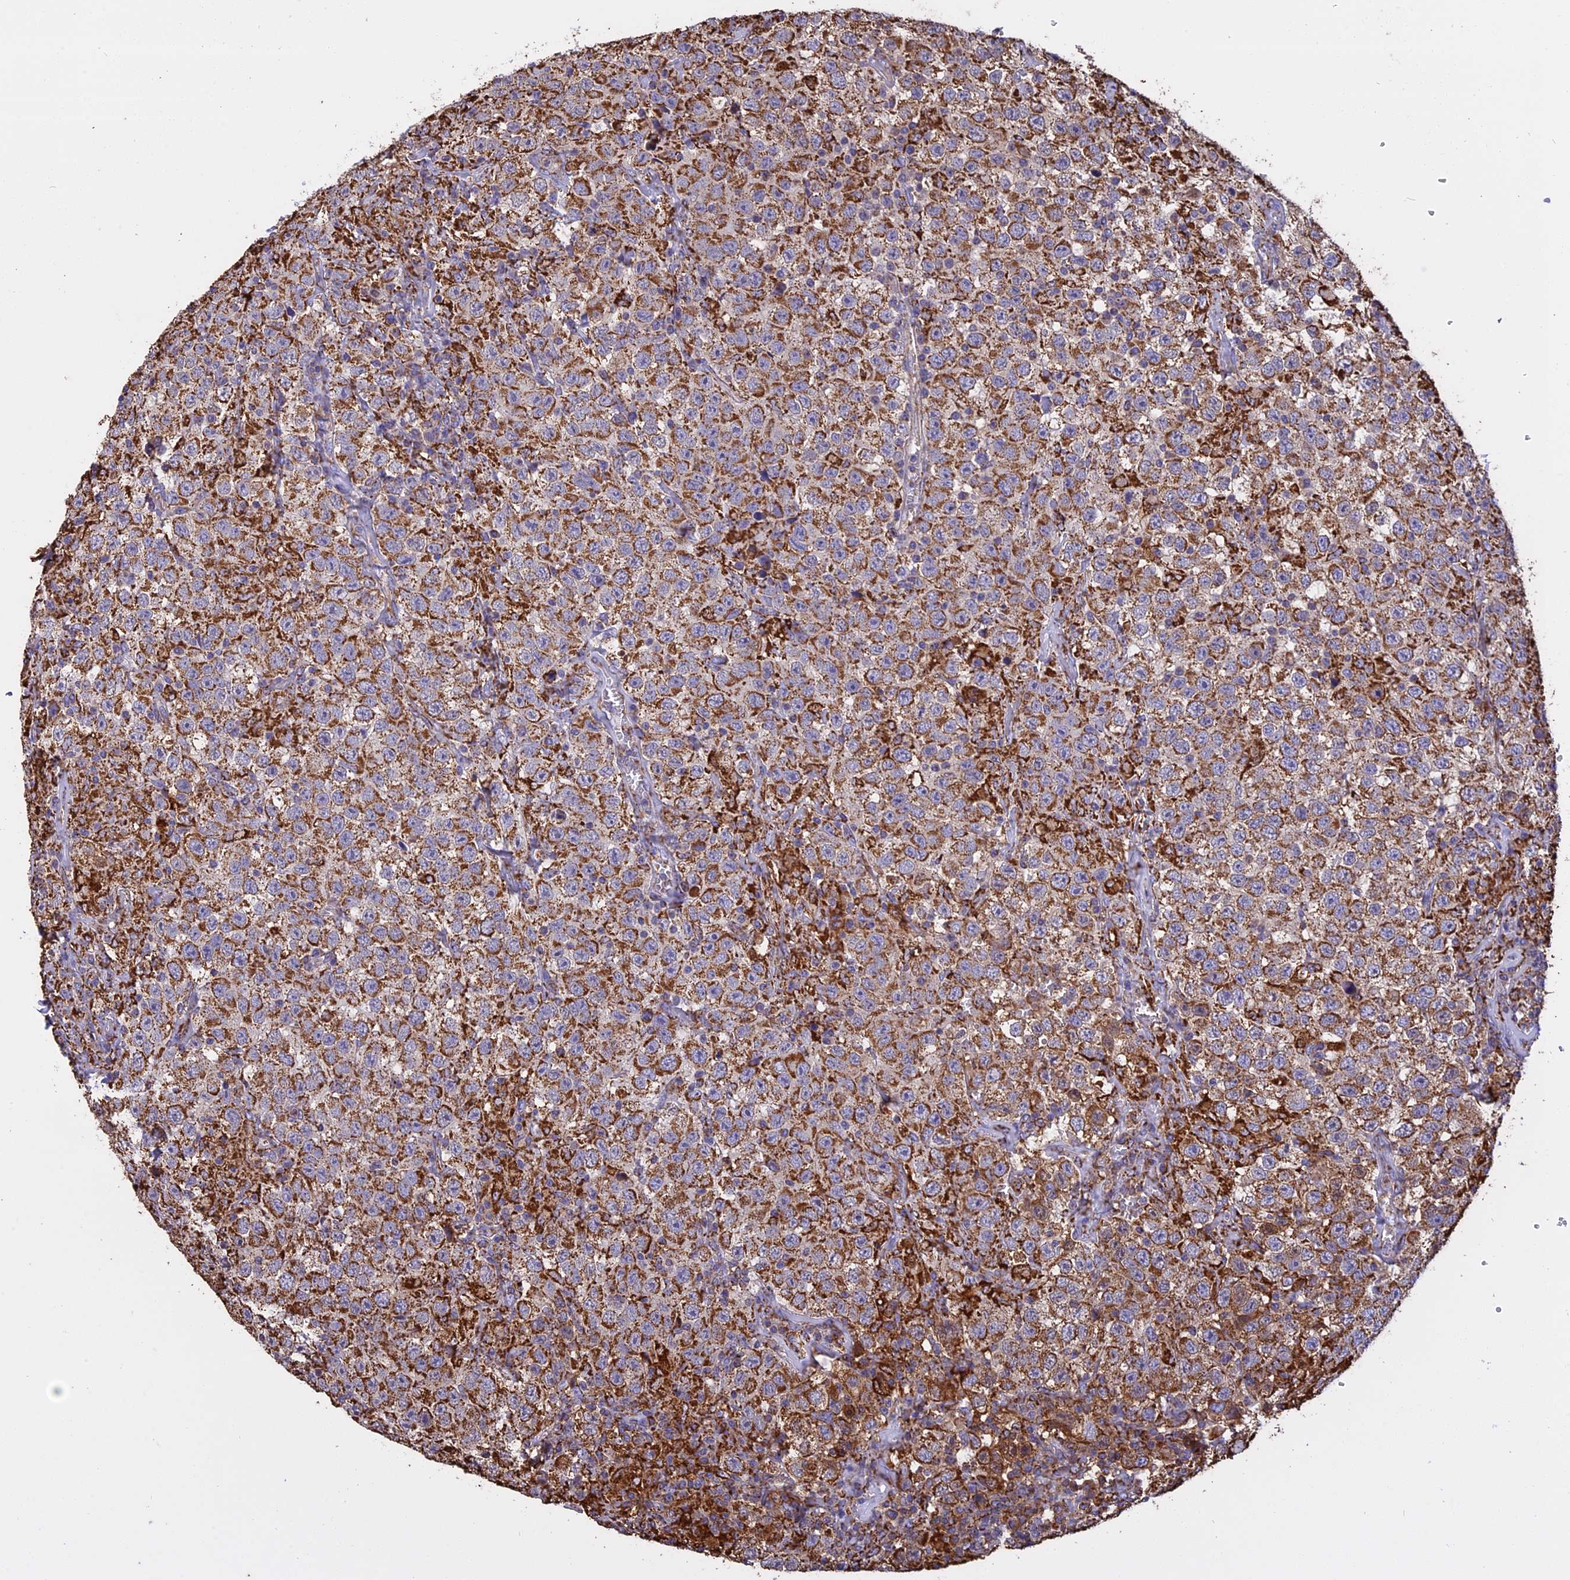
{"staining": {"intensity": "moderate", "quantity": ">75%", "location": "cytoplasmic/membranous"}, "tissue": "testis cancer", "cell_type": "Tumor cells", "image_type": "cancer", "snomed": [{"axis": "morphology", "description": "Seminoma, NOS"}, {"axis": "topography", "description": "Testis"}], "caption": "Immunohistochemistry micrograph of human seminoma (testis) stained for a protein (brown), which reveals medium levels of moderate cytoplasmic/membranous staining in about >75% of tumor cells.", "gene": "KCNG1", "patient": {"sex": "male", "age": 41}}